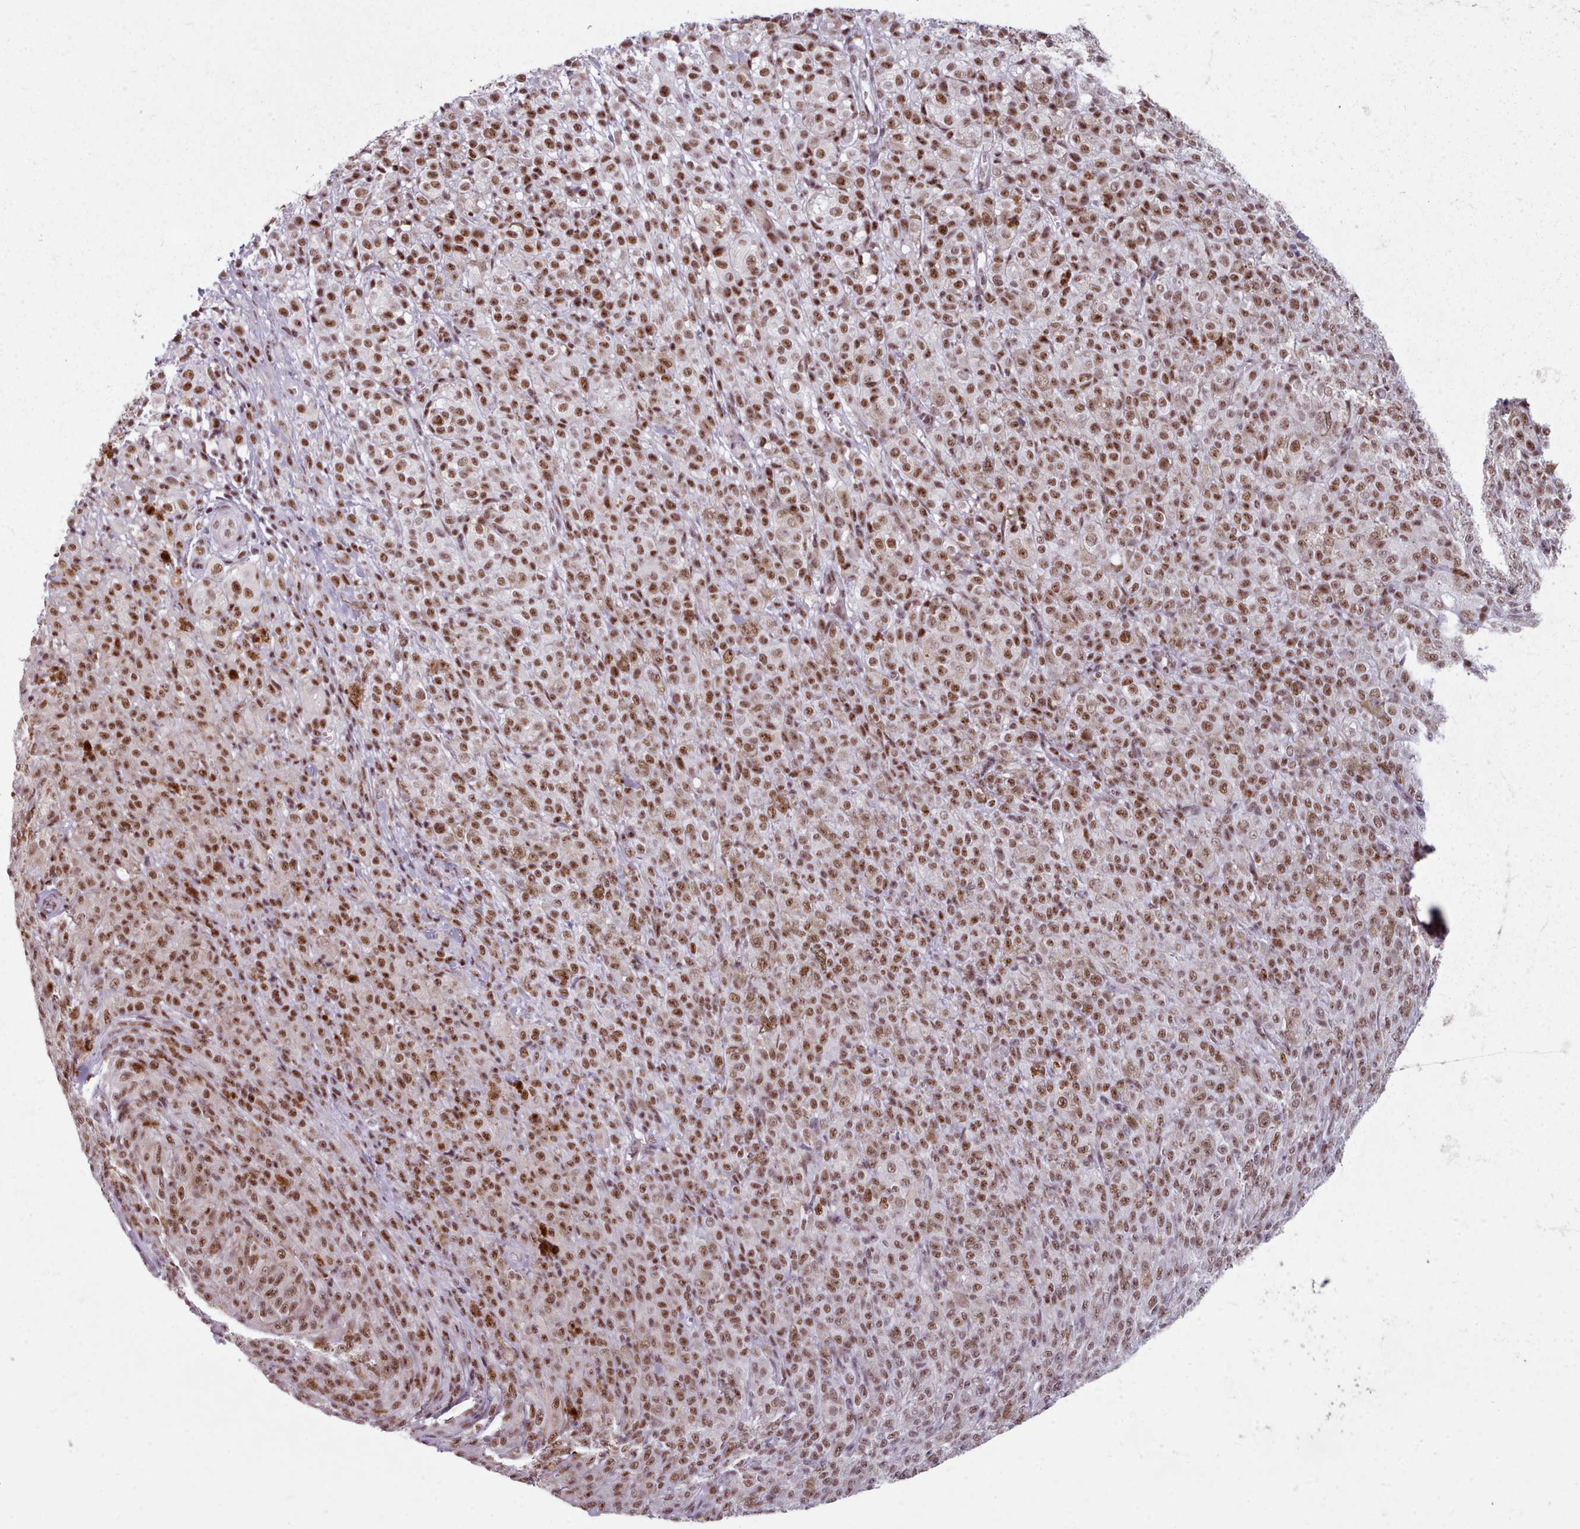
{"staining": {"intensity": "moderate", "quantity": ">75%", "location": "nuclear"}, "tissue": "melanoma", "cell_type": "Tumor cells", "image_type": "cancer", "snomed": [{"axis": "morphology", "description": "Malignant melanoma, NOS"}, {"axis": "topography", "description": "Skin"}], "caption": "Melanoma stained with immunohistochemistry demonstrates moderate nuclear staining in approximately >75% of tumor cells.", "gene": "SRRM1", "patient": {"sex": "female", "age": 52}}